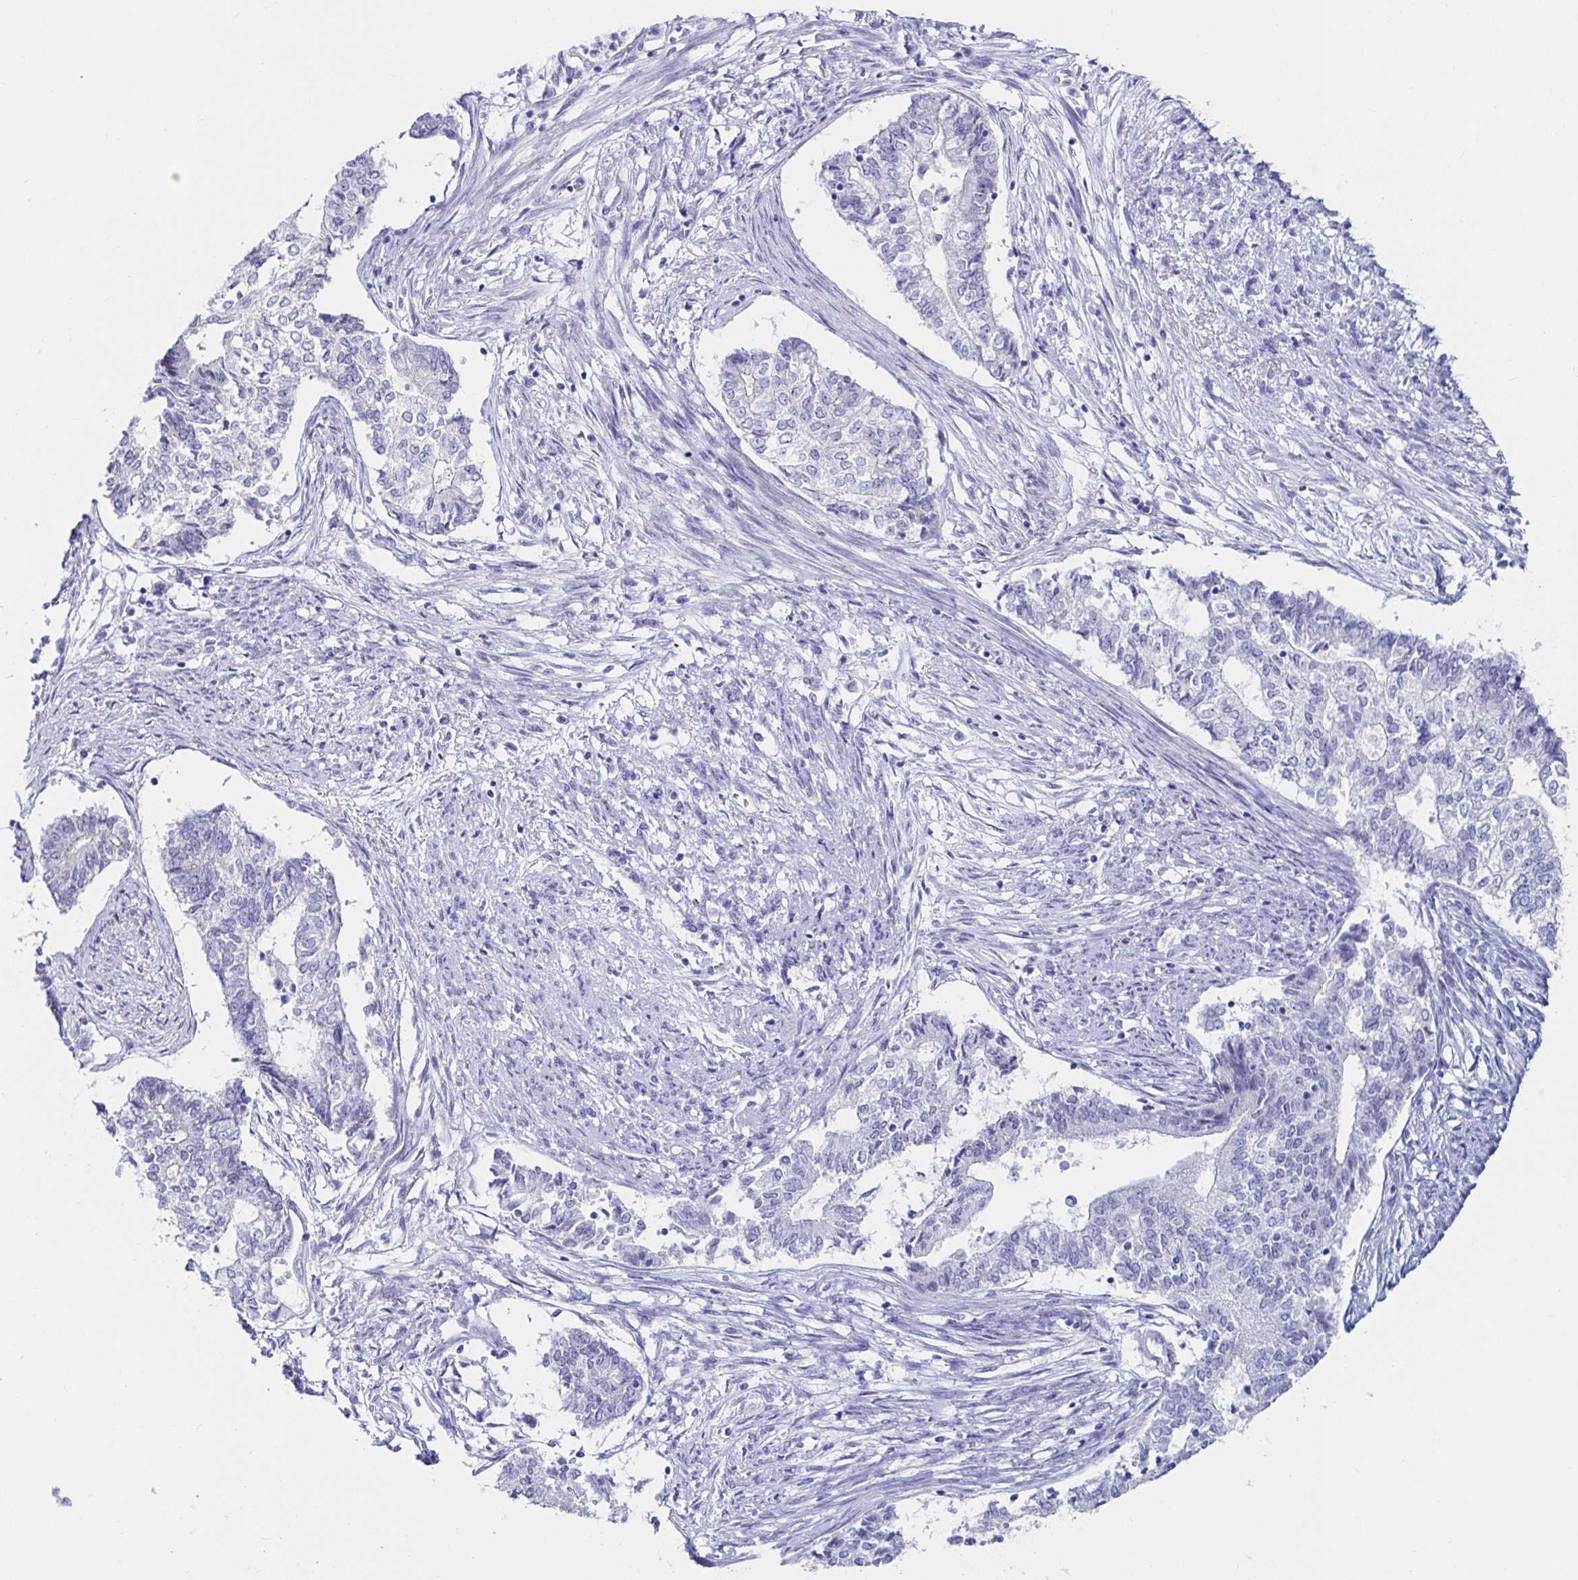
{"staining": {"intensity": "negative", "quantity": "none", "location": "none"}, "tissue": "endometrial cancer", "cell_type": "Tumor cells", "image_type": "cancer", "snomed": [{"axis": "morphology", "description": "Adenocarcinoma, NOS"}, {"axis": "topography", "description": "Endometrium"}], "caption": "An immunohistochemistry image of adenocarcinoma (endometrial) is shown. There is no staining in tumor cells of adenocarcinoma (endometrial). Brightfield microscopy of immunohistochemistry stained with DAB (3,3'-diaminobenzidine) (brown) and hematoxylin (blue), captured at high magnification.", "gene": "OR10K1", "patient": {"sex": "female", "age": 65}}